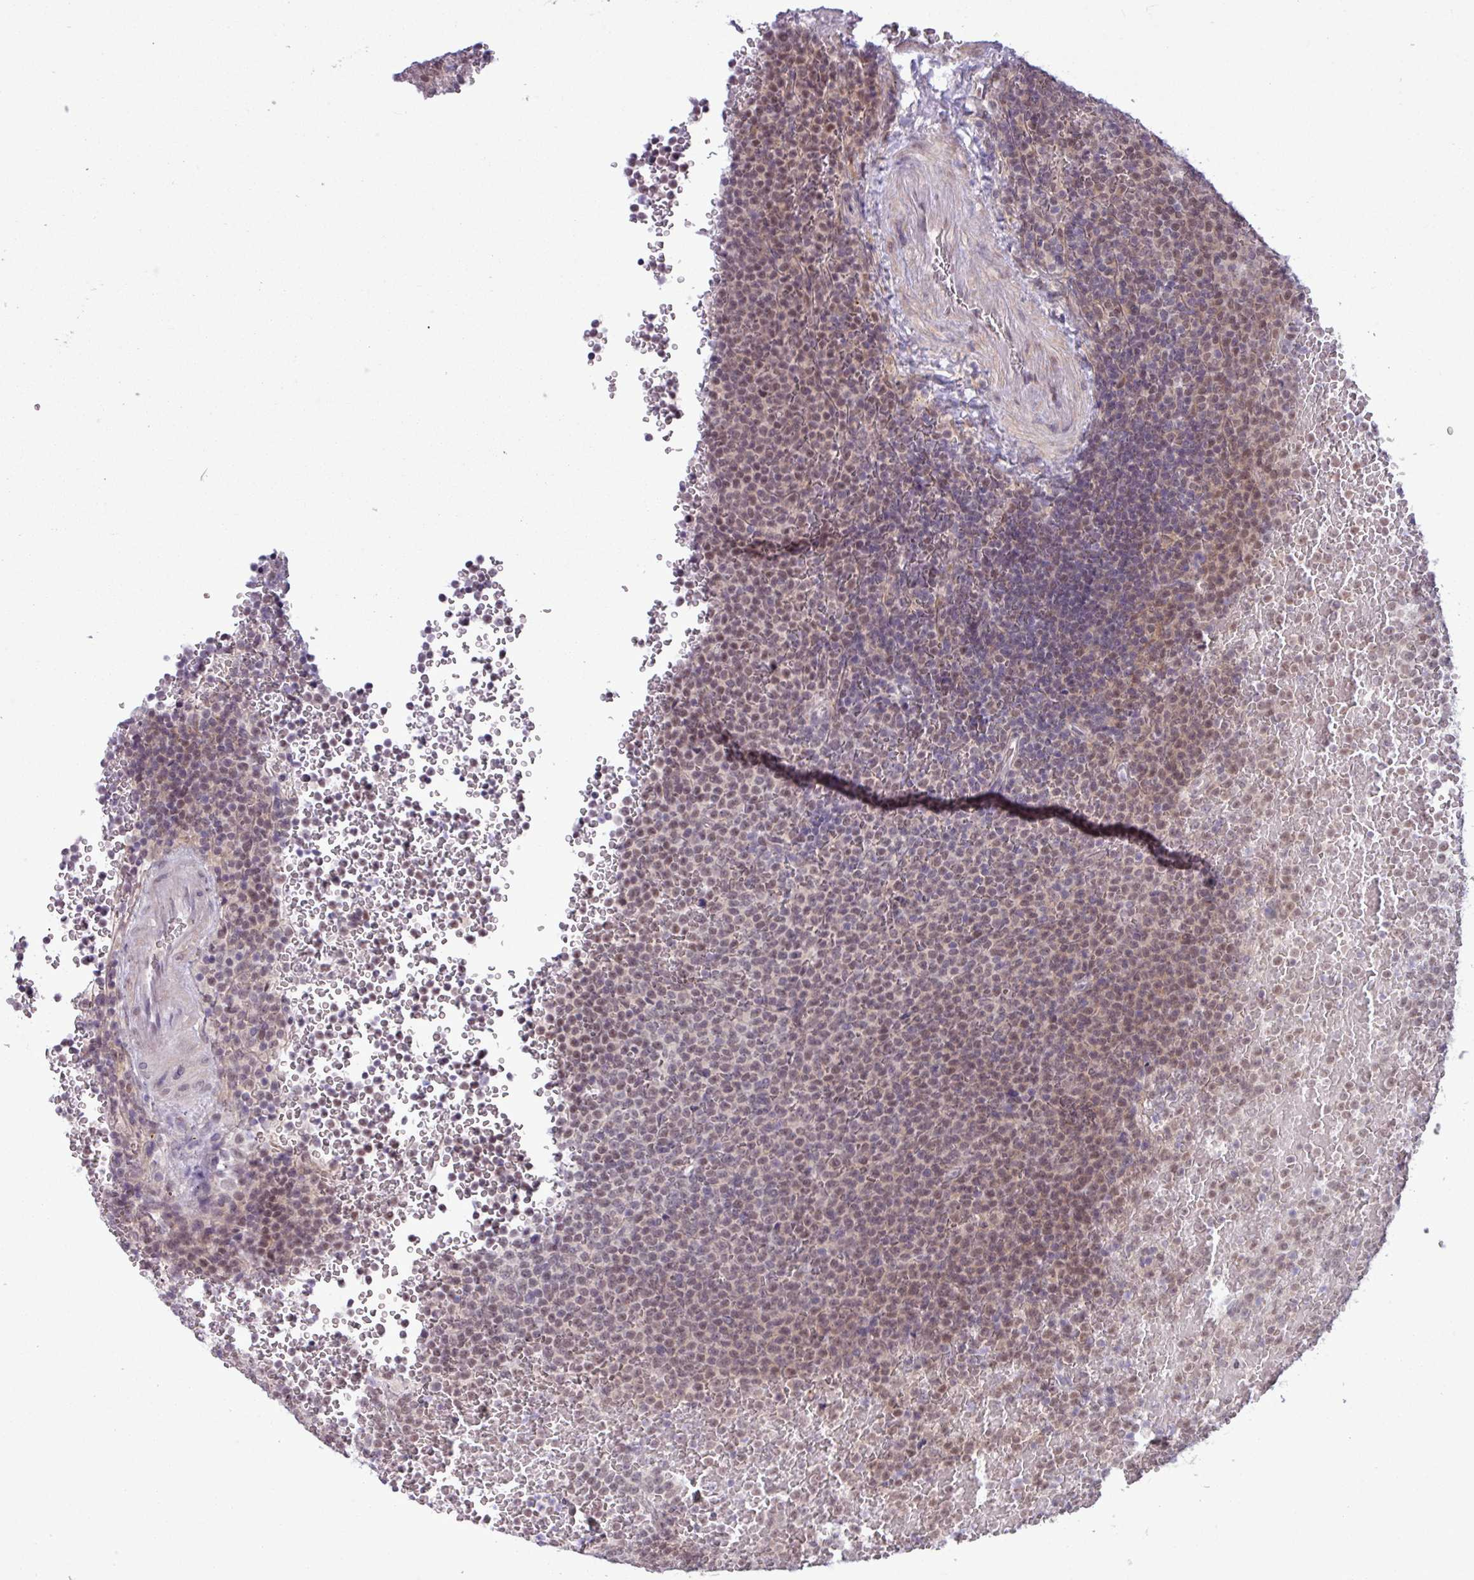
{"staining": {"intensity": "moderate", "quantity": ">75%", "location": "nuclear"}, "tissue": "lymphoma", "cell_type": "Tumor cells", "image_type": "cancer", "snomed": [{"axis": "morphology", "description": "Malignant lymphoma, non-Hodgkin's type, Low grade"}, {"axis": "topography", "description": "Spleen"}], "caption": "Brown immunohistochemical staining in human lymphoma exhibits moderate nuclear positivity in approximately >75% of tumor cells. (brown staining indicates protein expression, while blue staining denotes nuclei).", "gene": "NOTCH2", "patient": {"sex": "male", "age": 60}}